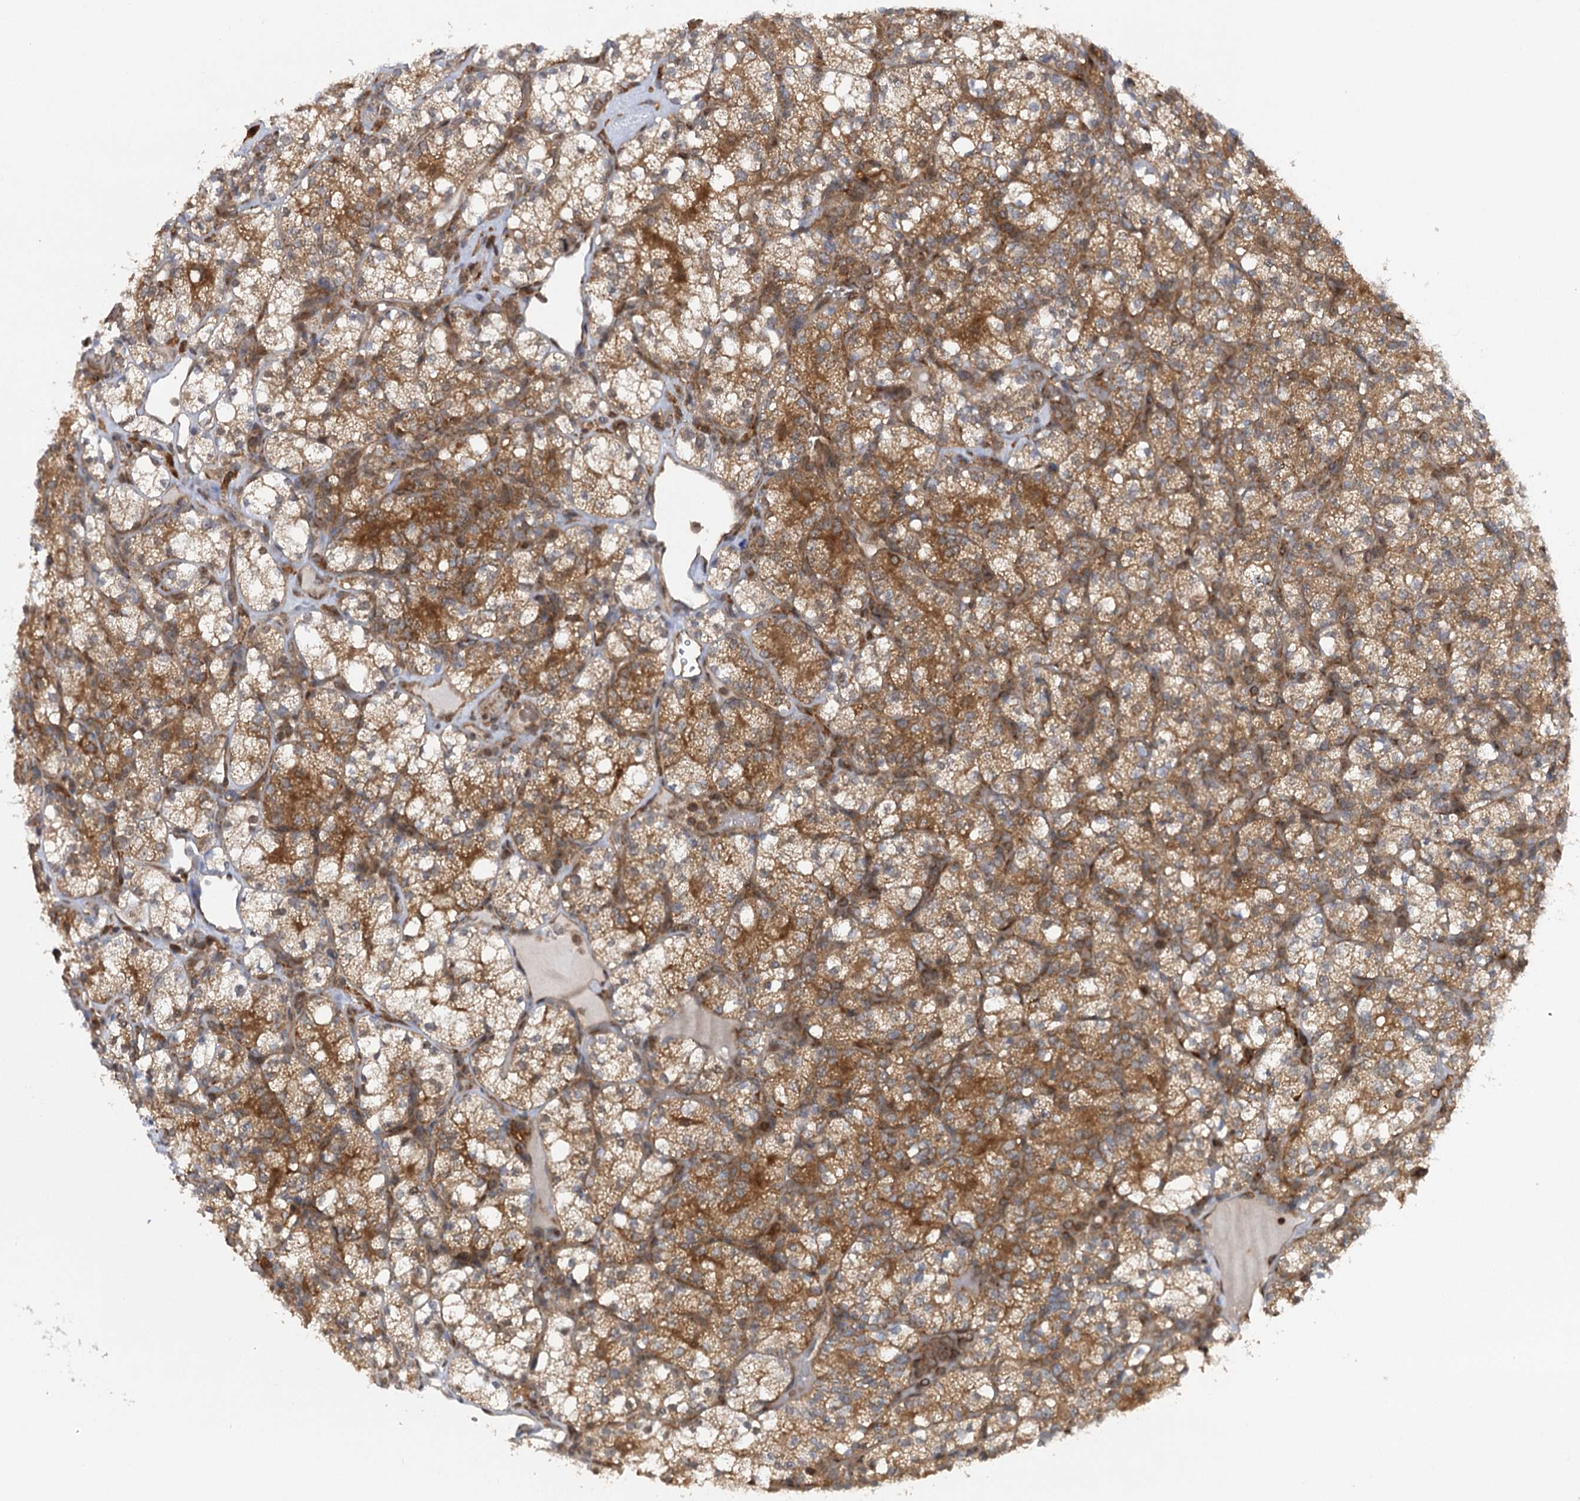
{"staining": {"intensity": "moderate", "quantity": ">75%", "location": "cytoplasmic/membranous"}, "tissue": "renal cancer", "cell_type": "Tumor cells", "image_type": "cancer", "snomed": [{"axis": "morphology", "description": "Adenocarcinoma, NOS"}, {"axis": "topography", "description": "Kidney"}], "caption": "A micrograph of renal cancer (adenocarcinoma) stained for a protein demonstrates moderate cytoplasmic/membranous brown staining in tumor cells.", "gene": "C12orf4", "patient": {"sex": "male", "age": 77}}